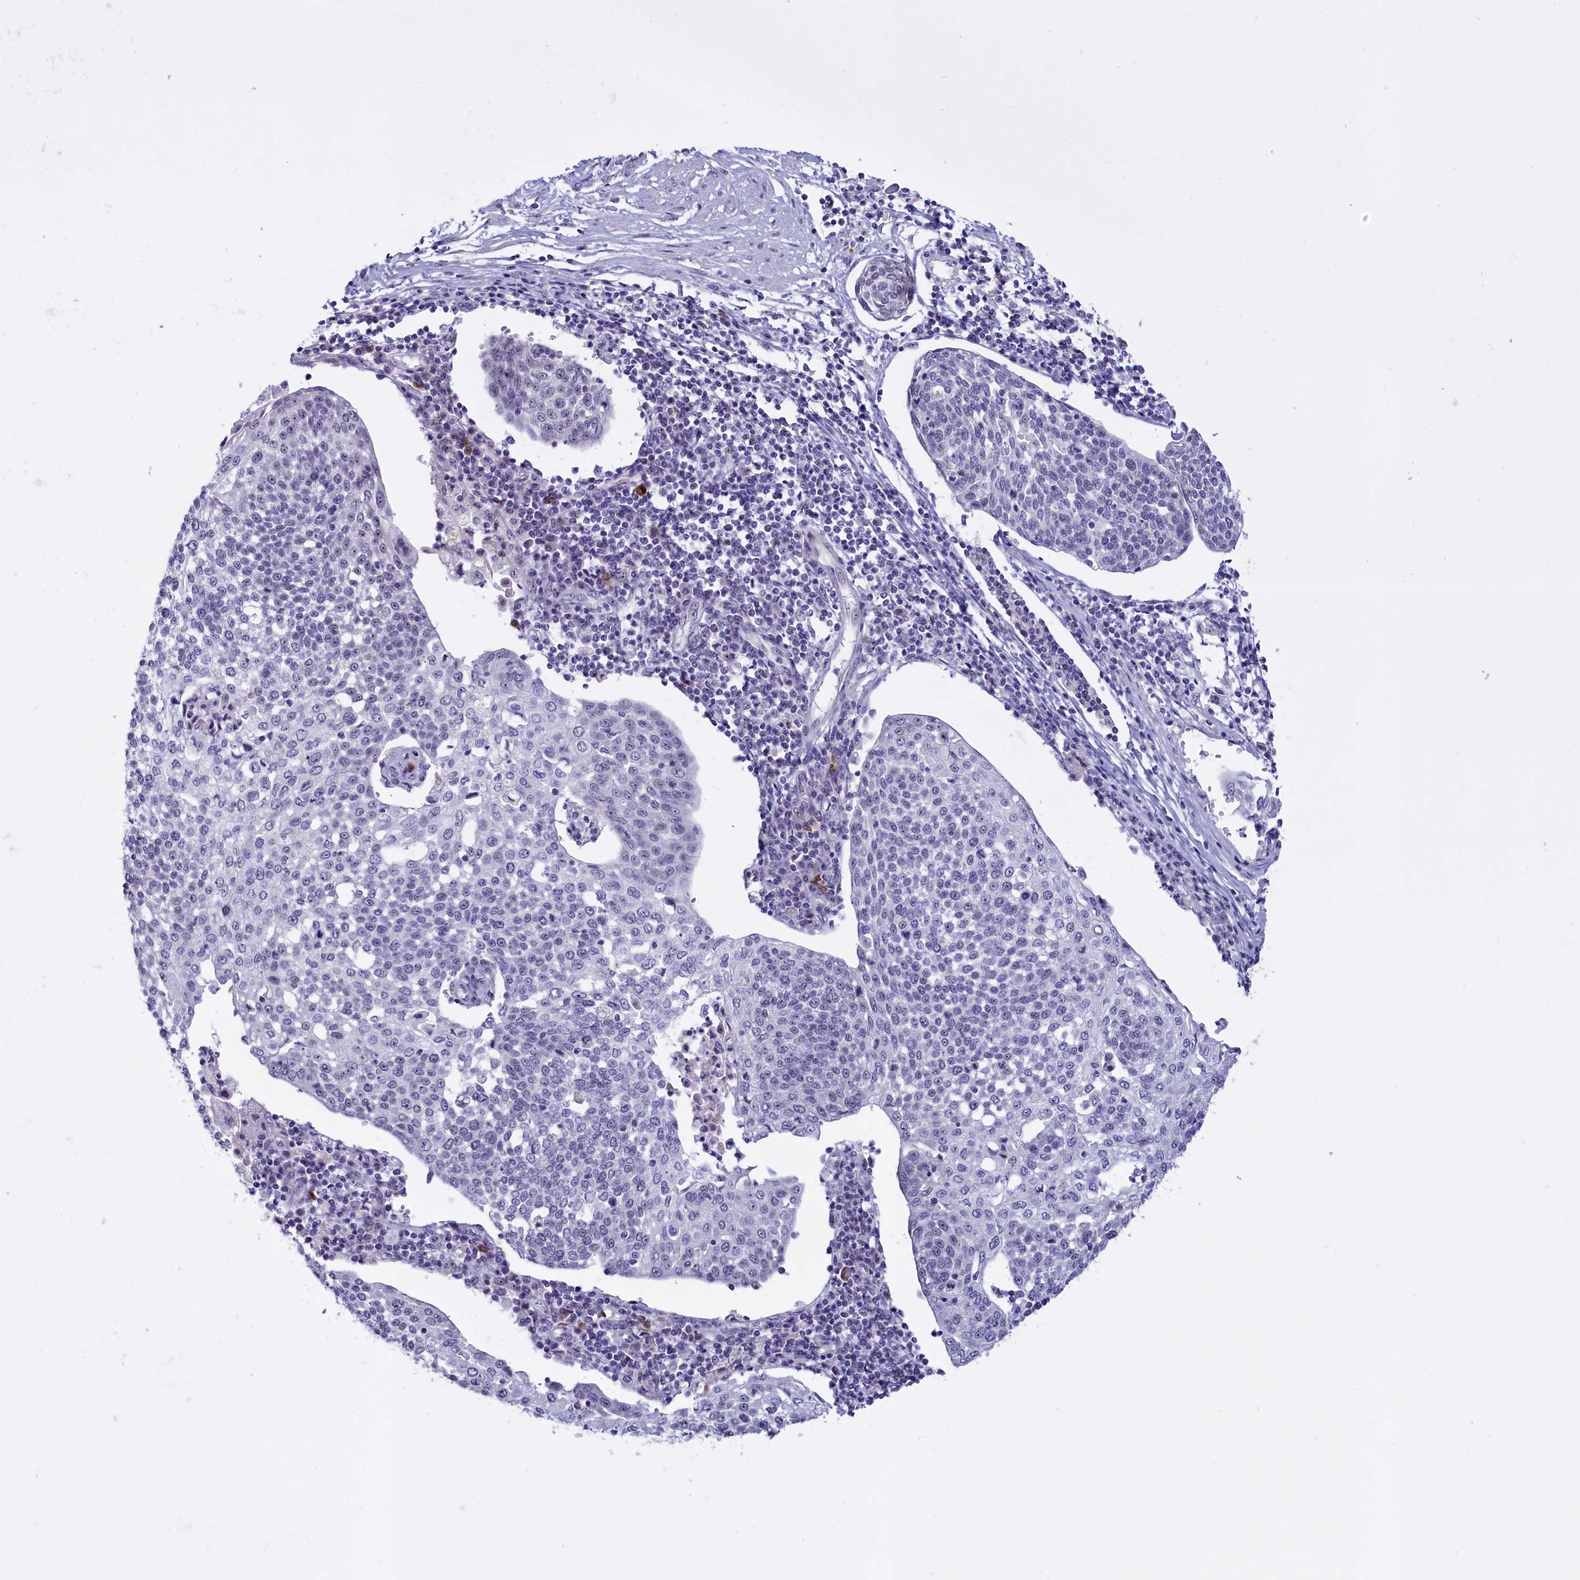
{"staining": {"intensity": "weak", "quantity": "<25%", "location": "nuclear"}, "tissue": "cervical cancer", "cell_type": "Tumor cells", "image_type": "cancer", "snomed": [{"axis": "morphology", "description": "Squamous cell carcinoma, NOS"}, {"axis": "topography", "description": "Cervix"}], "caption": "Immunohistochemistry micrograph of cervical cancer stained for a protein (brown), which demonstrates no staining in tumor cells. (DAB (3,3'-diaminobenzidine) IHC, high magnification).", "gene": "TBL3", "patient": {"sex": "female", "age": 34}}